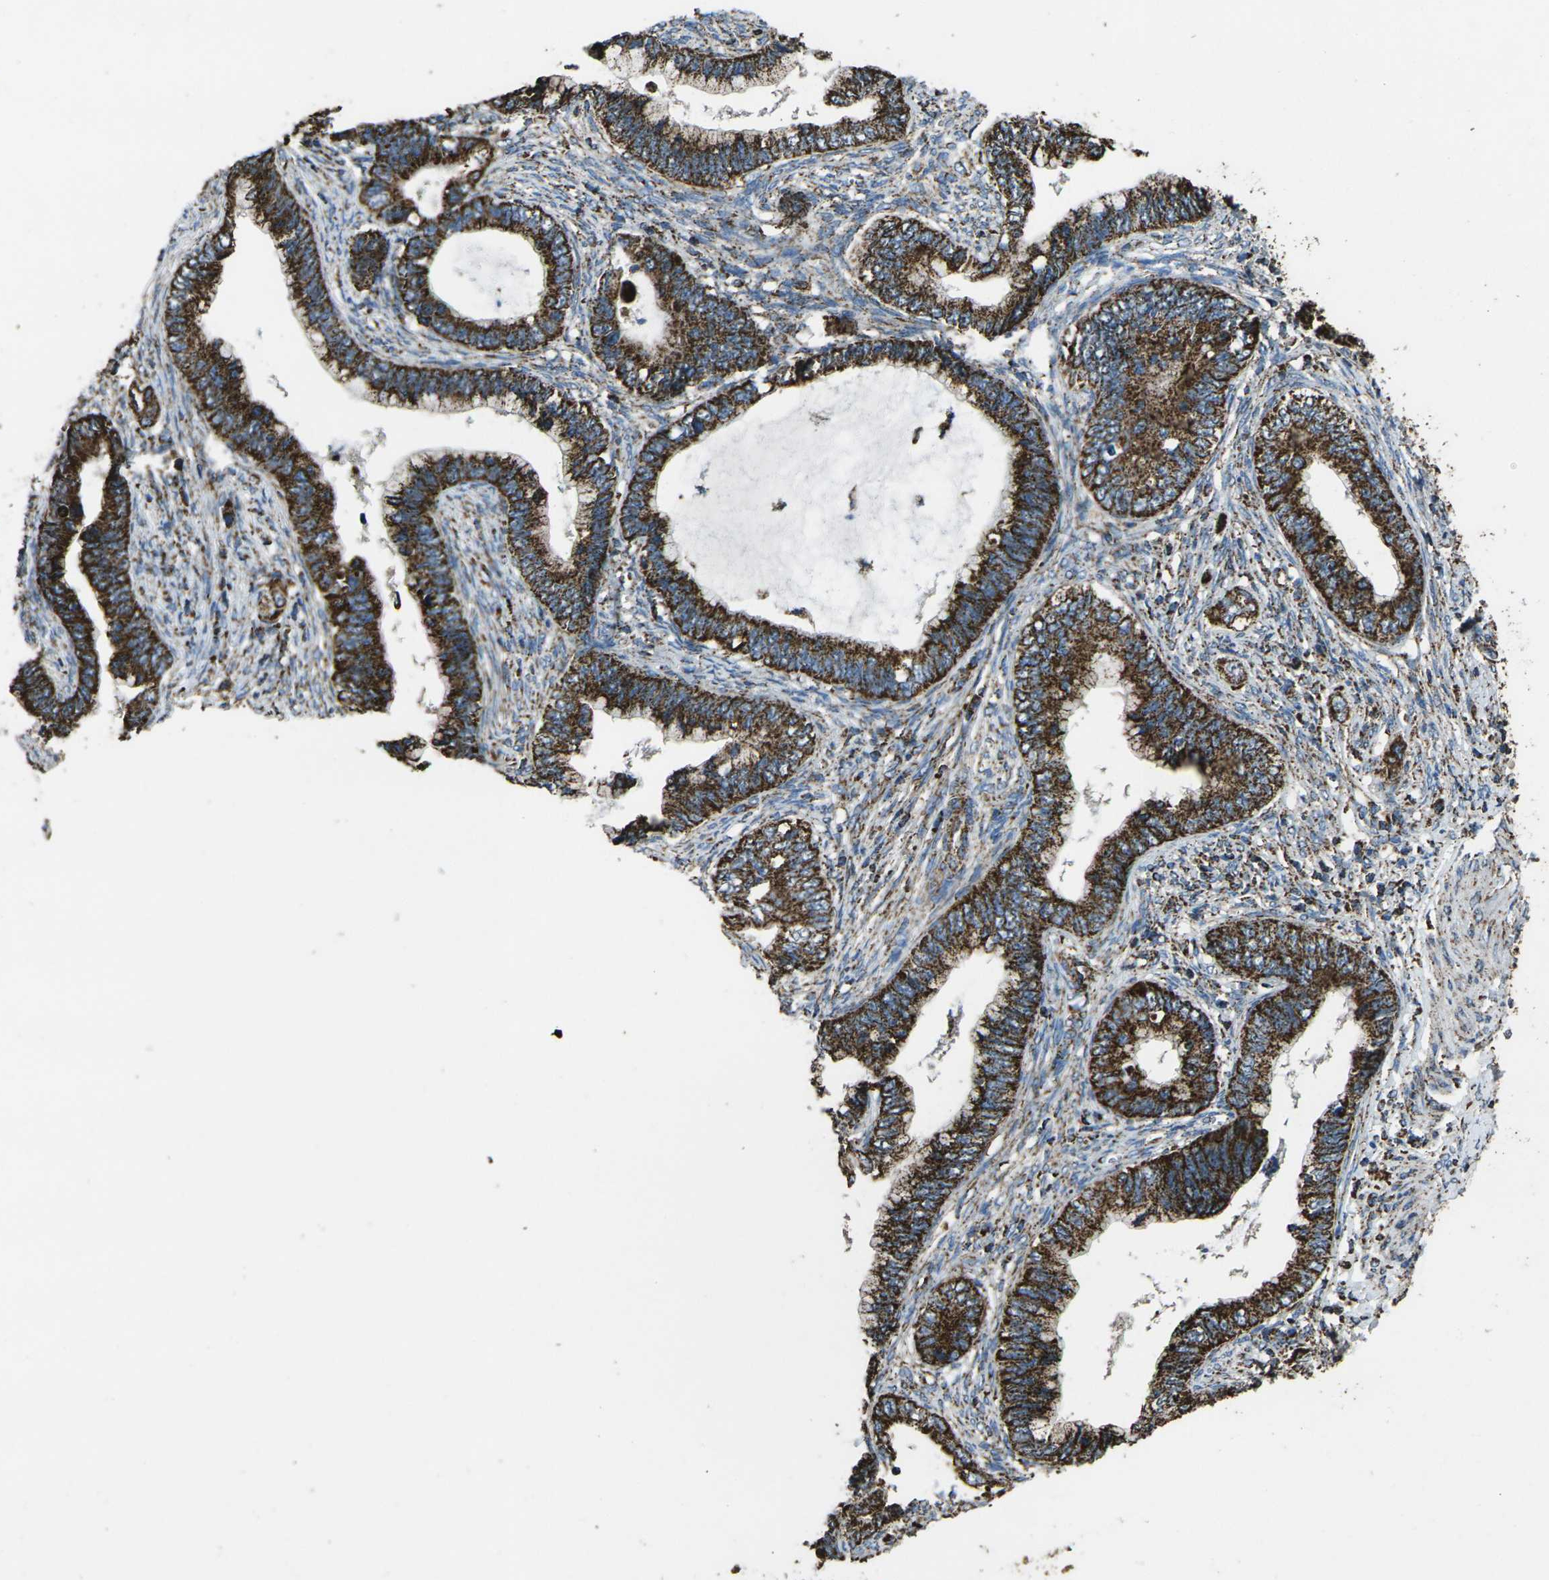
{"staining": {"intensity": "strong", "quantity": ">75%", "location": "cytoplasmic/membranous"}, "tissue": "cervical cancer", "cell_type": "Tumor cells", "image_type": "cancer", "snomed": [{"axis": "morphology", "description": "Adenocarcinoma, NOS"}, {"axis": "topography", "description": "Cervix"}], "caption": "Cervical adenocarcinoma tissue displays strong cytoplasmic/membranous expression in about >75% of tumor cells", "gene": "KLHL5", "patient": {"sex": "female", "age": 44}}